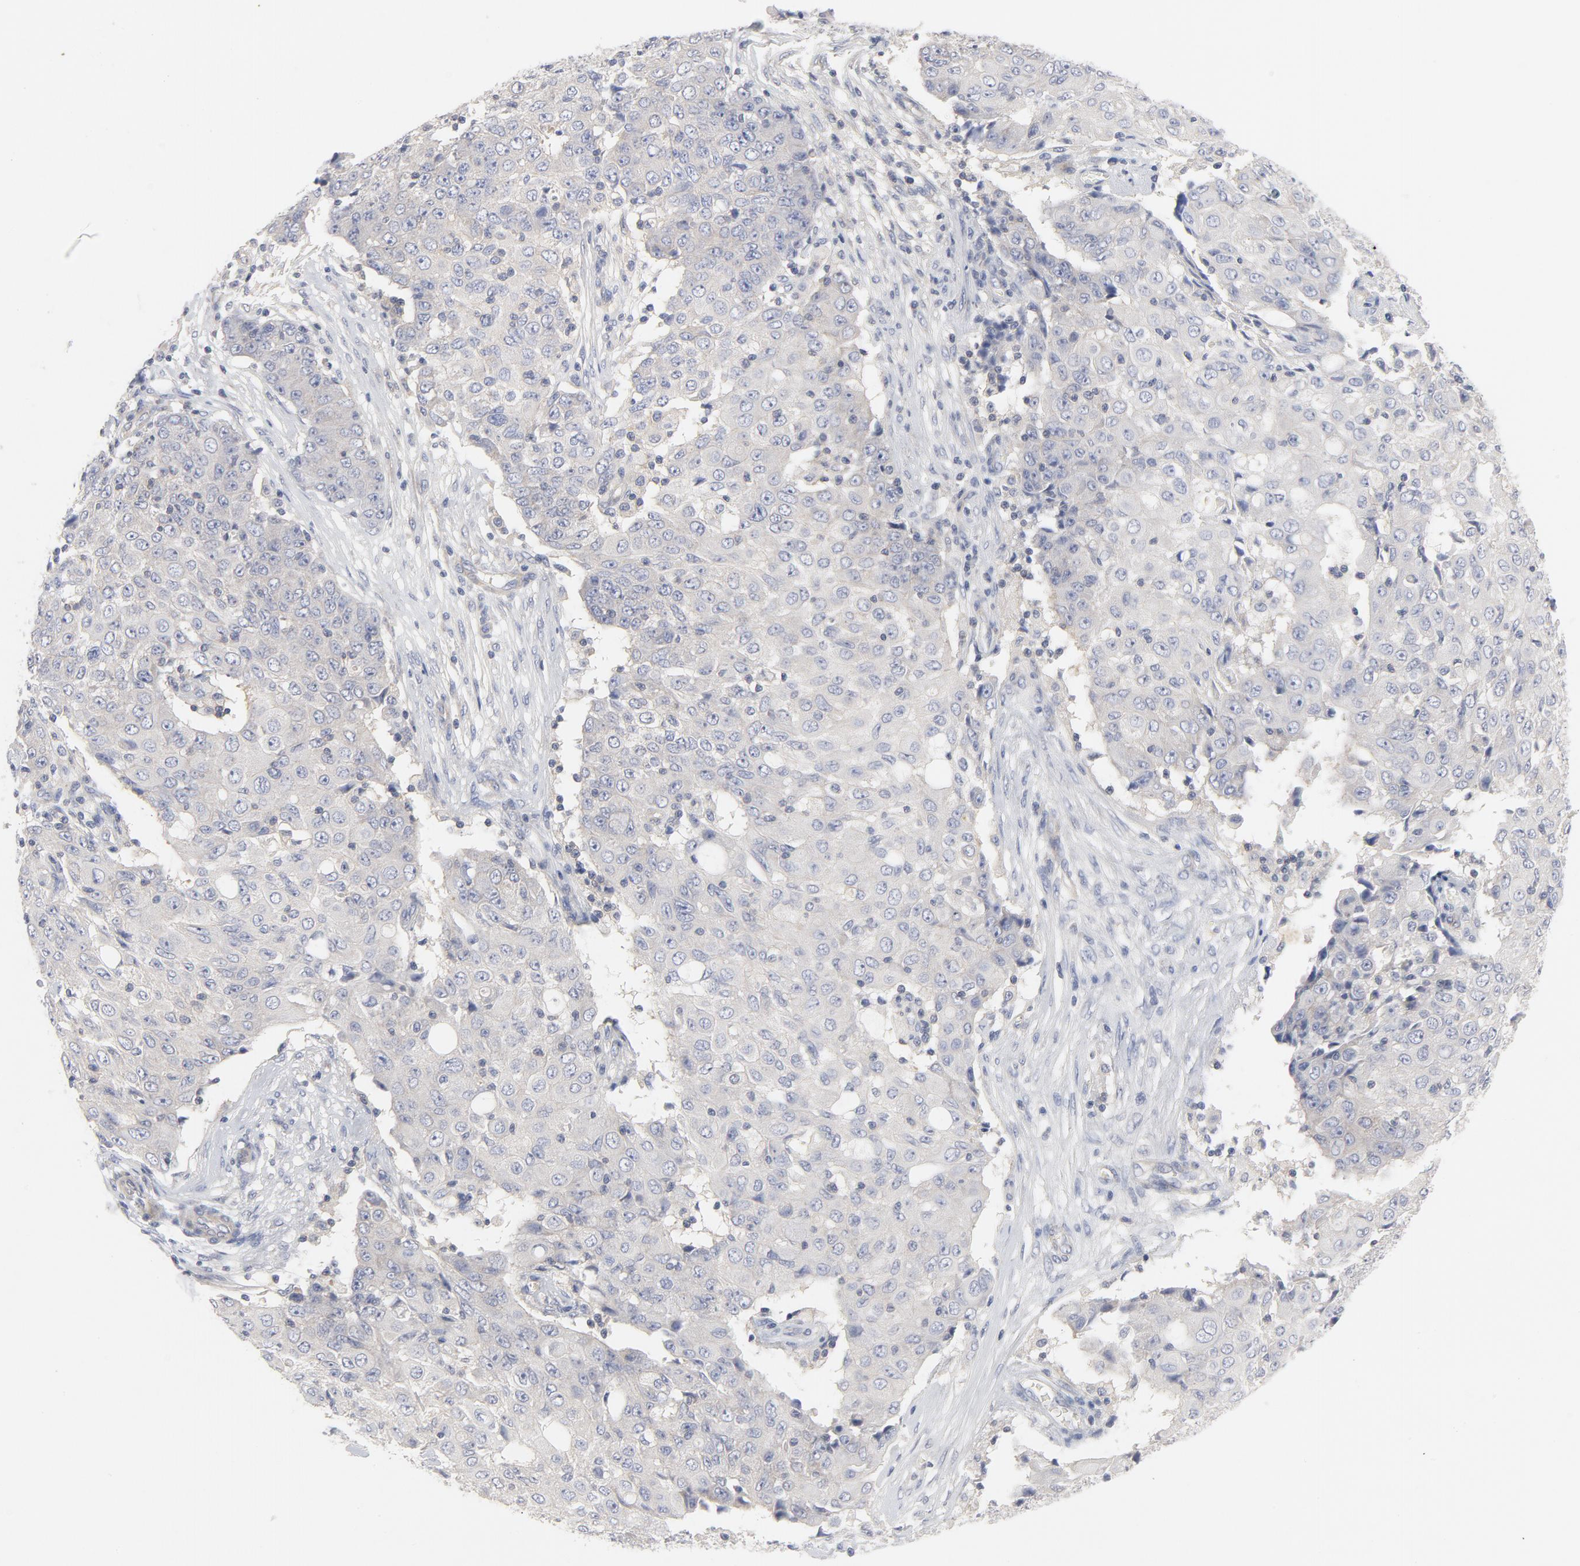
{"staining": {"intensity": "negative", "quantity": "none", "location": "none"}, "tissue": "ovarian cancer", "cell_type": "Tumor cells", "image_type": "cancer", "snomed": [{"axis": "morphology", "description": "Carcinoma, endometroid"}, {"axis": "topography", "description": "Ovary"}], "caption": "The immunohistochemistry (IHC) photomicrograph has no significant expression in tumor cells of ovarian cancer tissue.", "gene": "ROCK1", "patient": {"sex": "female", "age": 42}}